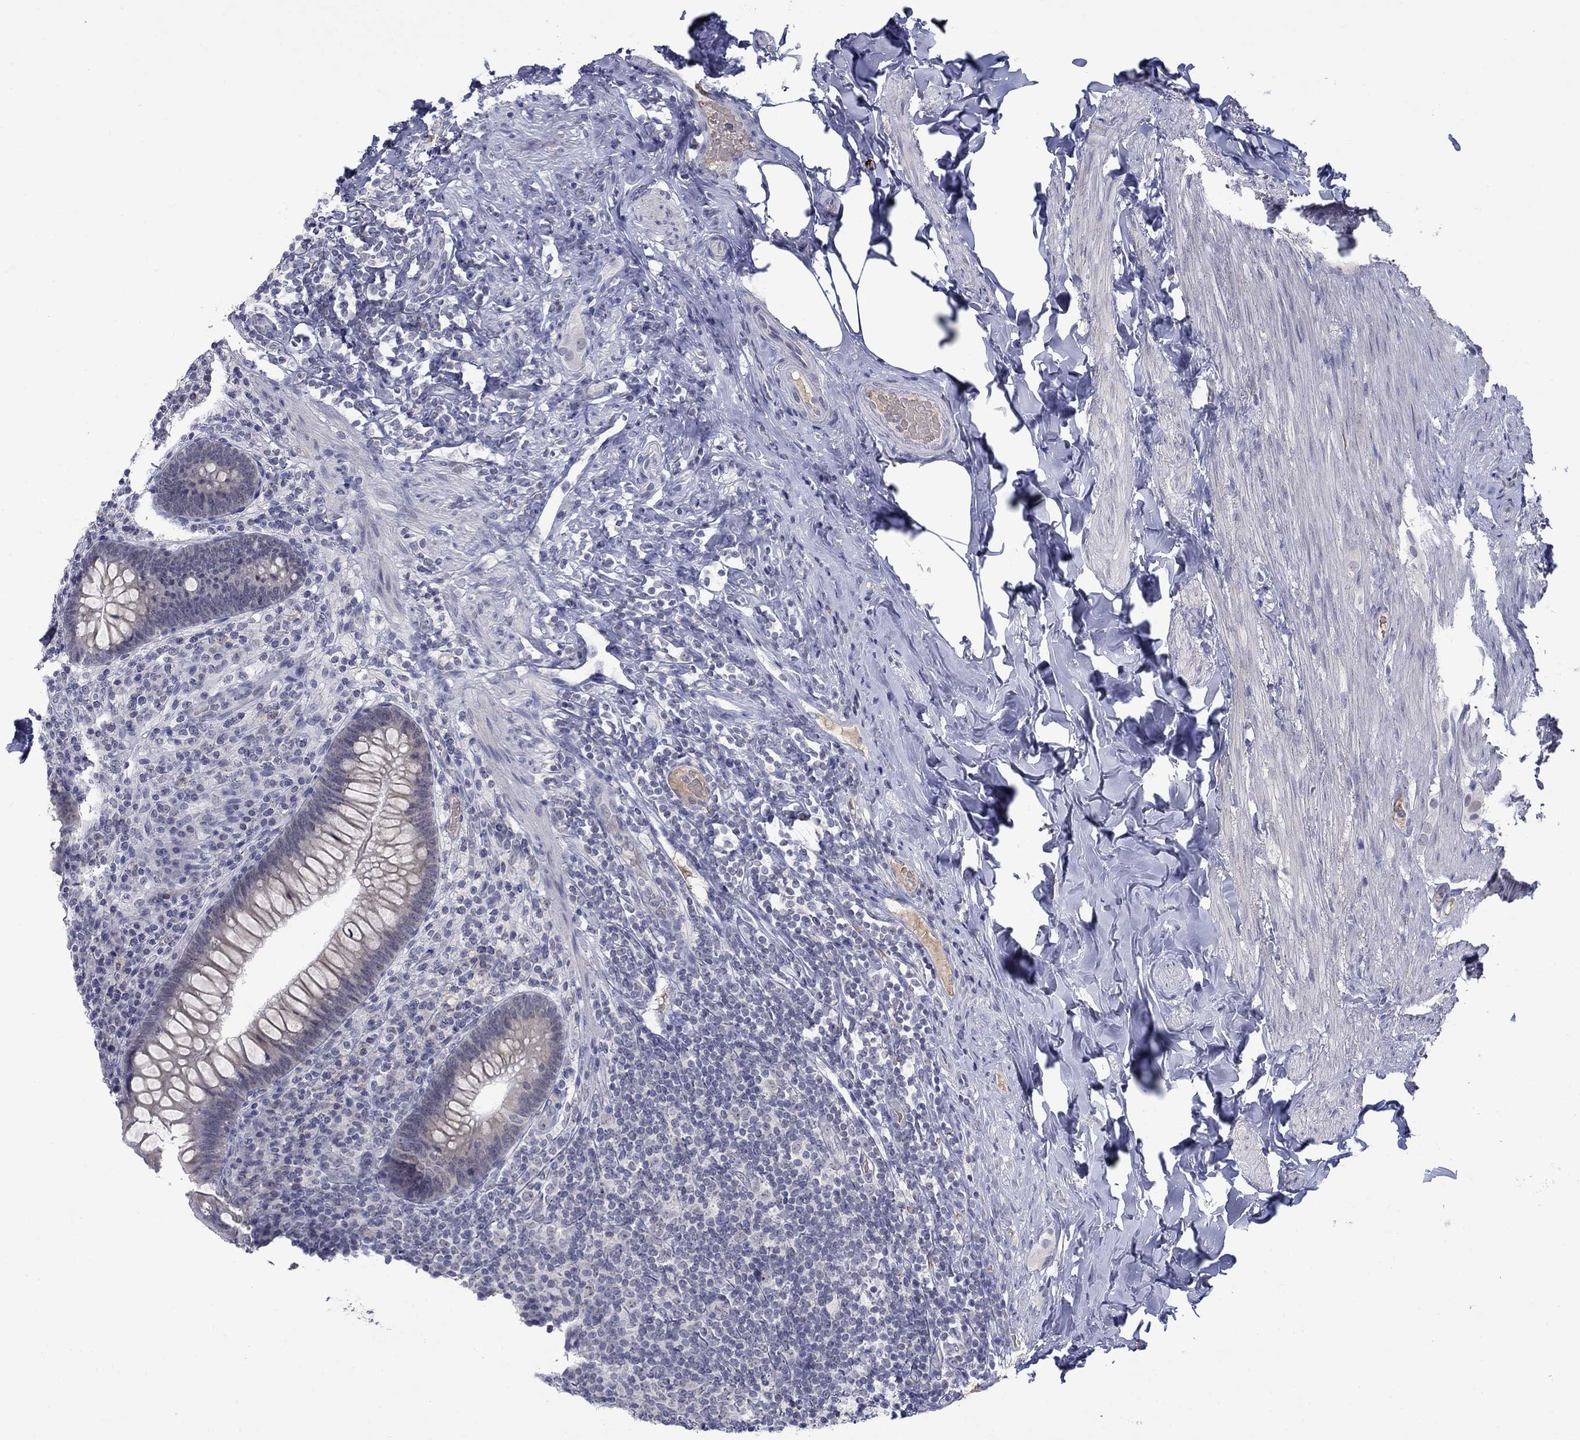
{"staining": {"intensity": "weak", "quantity": "25%-75%", "location": "cytoplasmic/membranous"}, "tissue": "appendix", "cell_type": "Glandular cells", "image_type": "normal", "snomed": [{"axis": "morphology", "description": "Normal tissue, NOS"}, {"axis": "topography", "description": "Appendix"}], "caption": "High-power microscopy captured an IHC photomicrograph of normal appendix, revealing weak cytoplasmic/membranous expression in approximately 25%-75% of glandular cells.", "gene": "NSMF", "patient": {"sex": "male", "age": 47}}